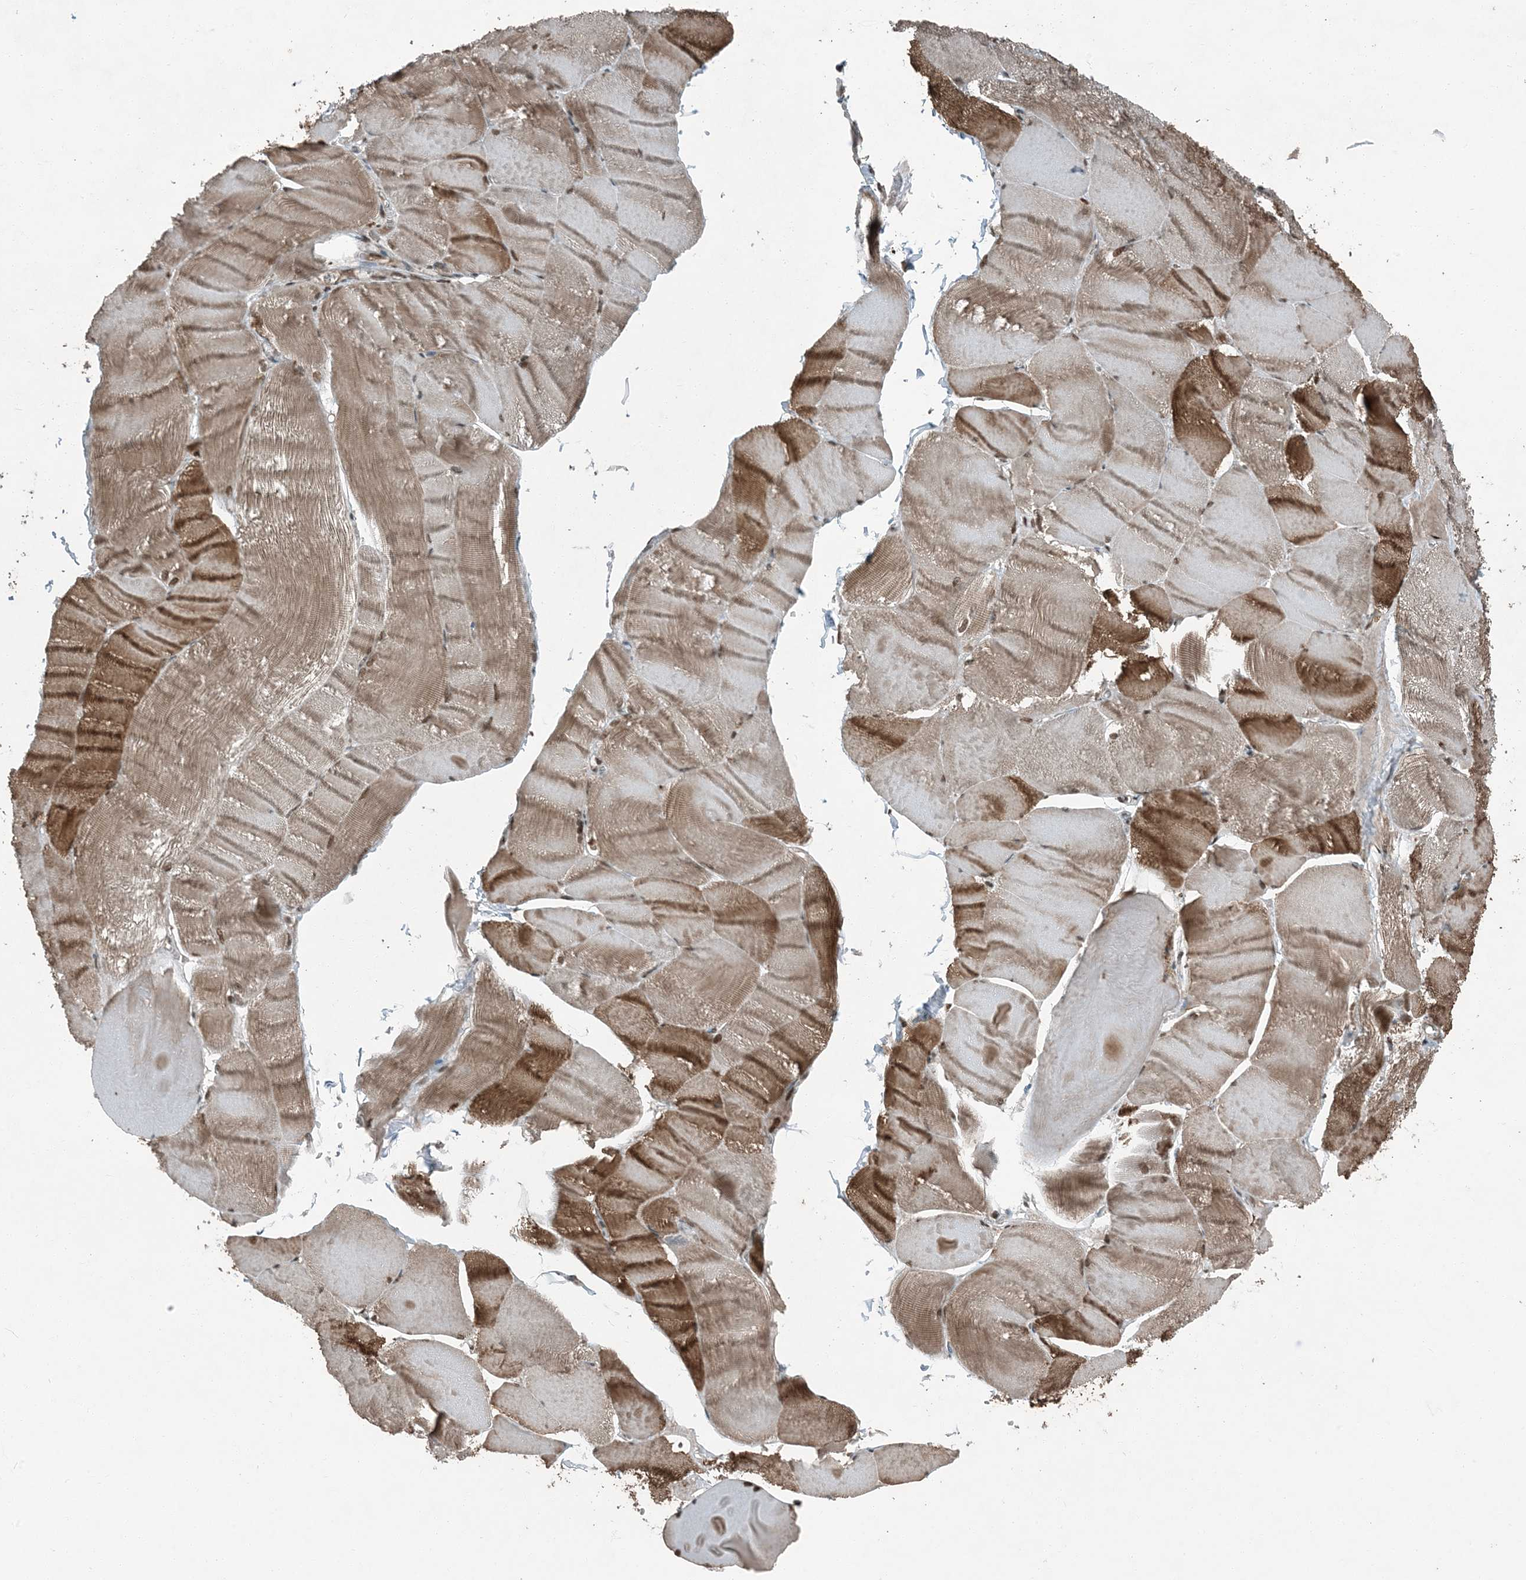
{"staining": {"intensity": "strong", "quantity": "25%-75%", "location": "cytoplasmic/membranous"}, "tissue": "skeletal muscle", "cell_type": "Myocytes", "image_type": "normal", "snomed": [{"axis": "morphology", "description": "Normal tissue, NOS"}, {"axis": "morphology", "description": "Basal cell carcinoma"}, {"axis": "topography", "description": "Skeletal muscle"}], "caption": "This histopathology image shows immunohistochemistry (IHC) staining of normal skeletal muscle, with high strong cytoplasmic/membranous expression in approximately 25%-75% of myocytes.", "gene": "TRAPPC12", "patient": {"sex": "female", "age": 64}}